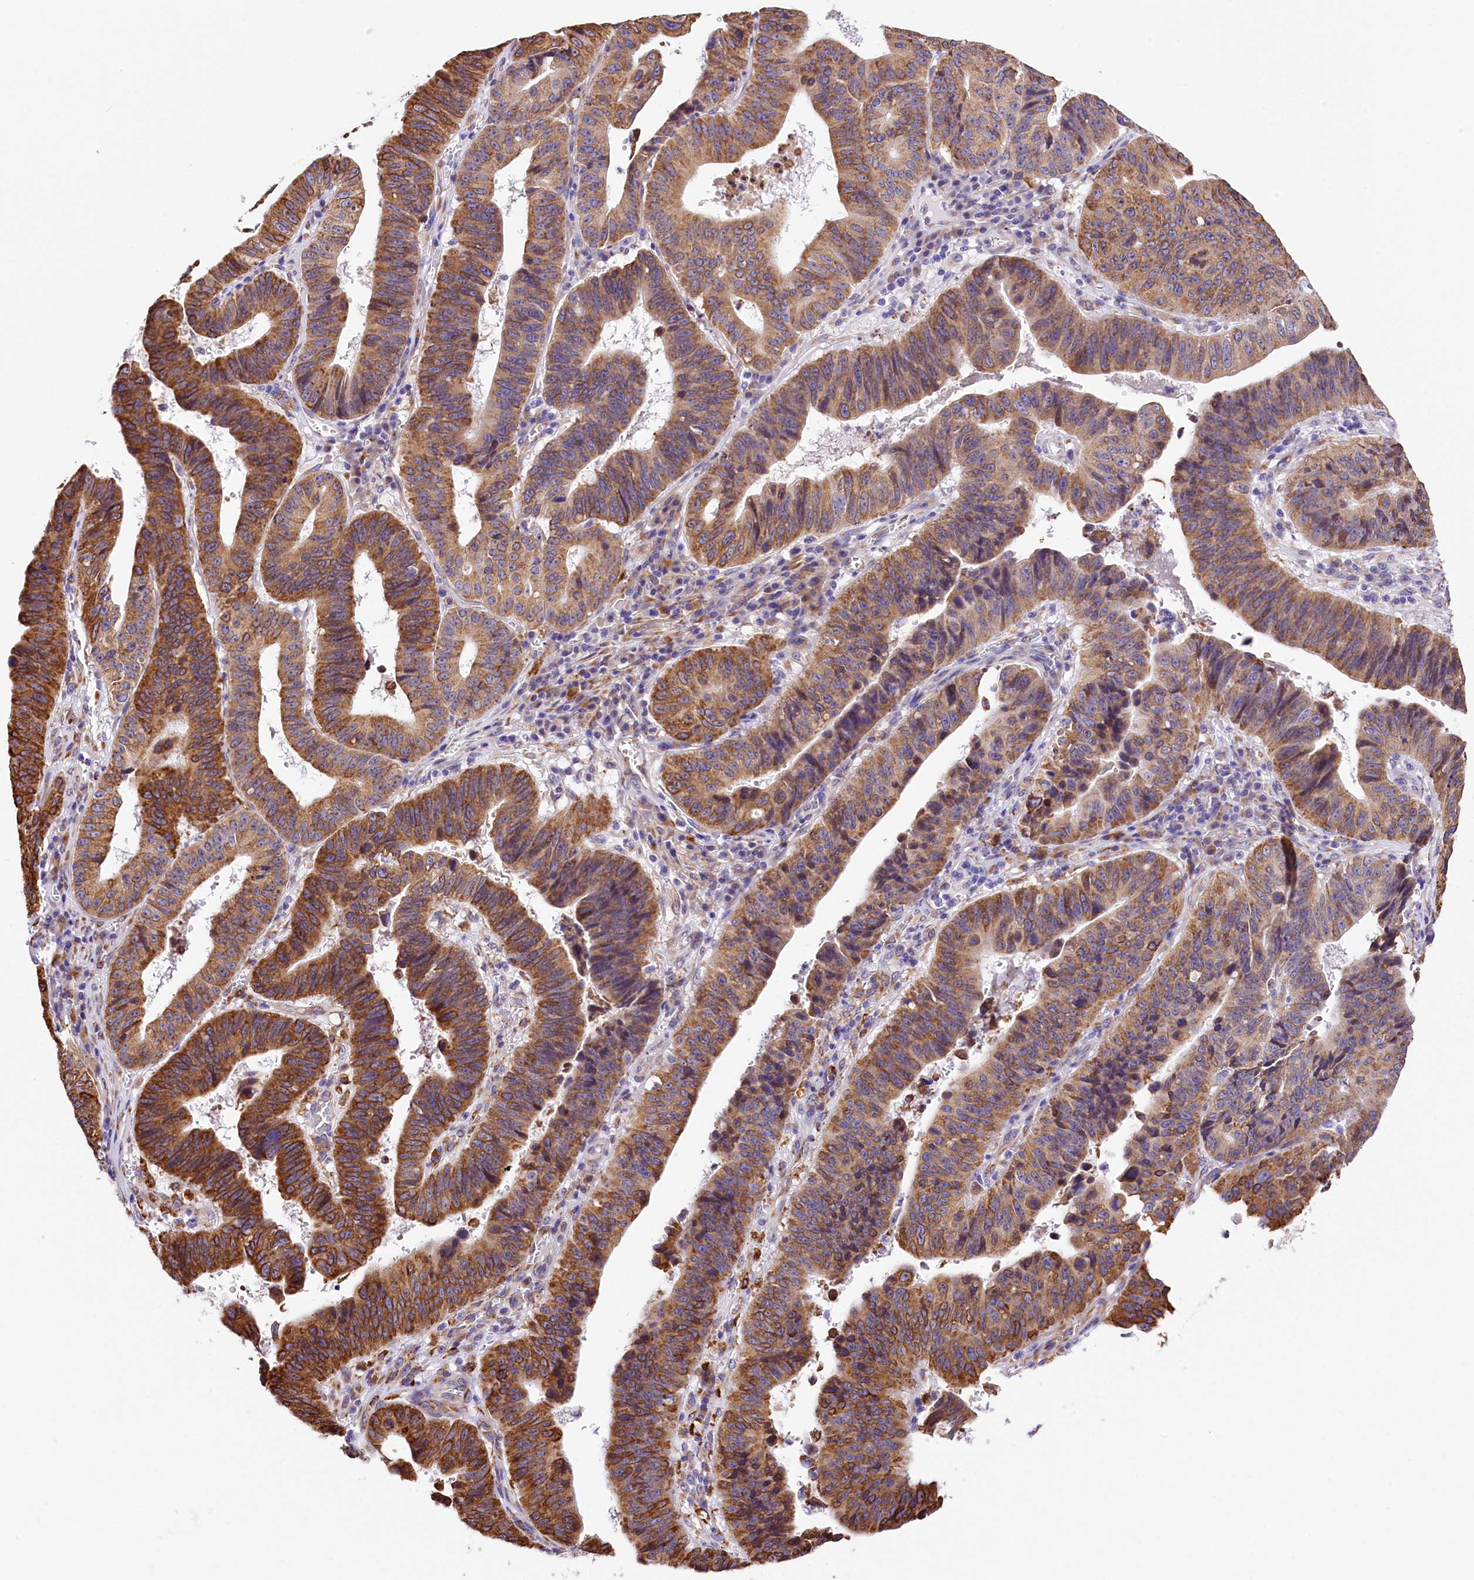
{"staining": {"intensity": "moderate", "quantity": ">75%", "location": "cytoplasmic/membranous"}, "tissue": "stomach cancer", "cell_type": "Tumor cells", "image_type": "cancer", "snomed": [{"axis": "morphology", "description": "Adenocarcinoma, NOS"}, {"axis": "topography", "description": "Stomach"}], "caption": "Tumor cells exhibit medium levels of moderate cytoplasmic/membranous staining in approximately >75% of cells in human stomach cancer (adenocarcinoma).", "gene": "ITGA1", "patient": {"sex": "male", "age": 59}}